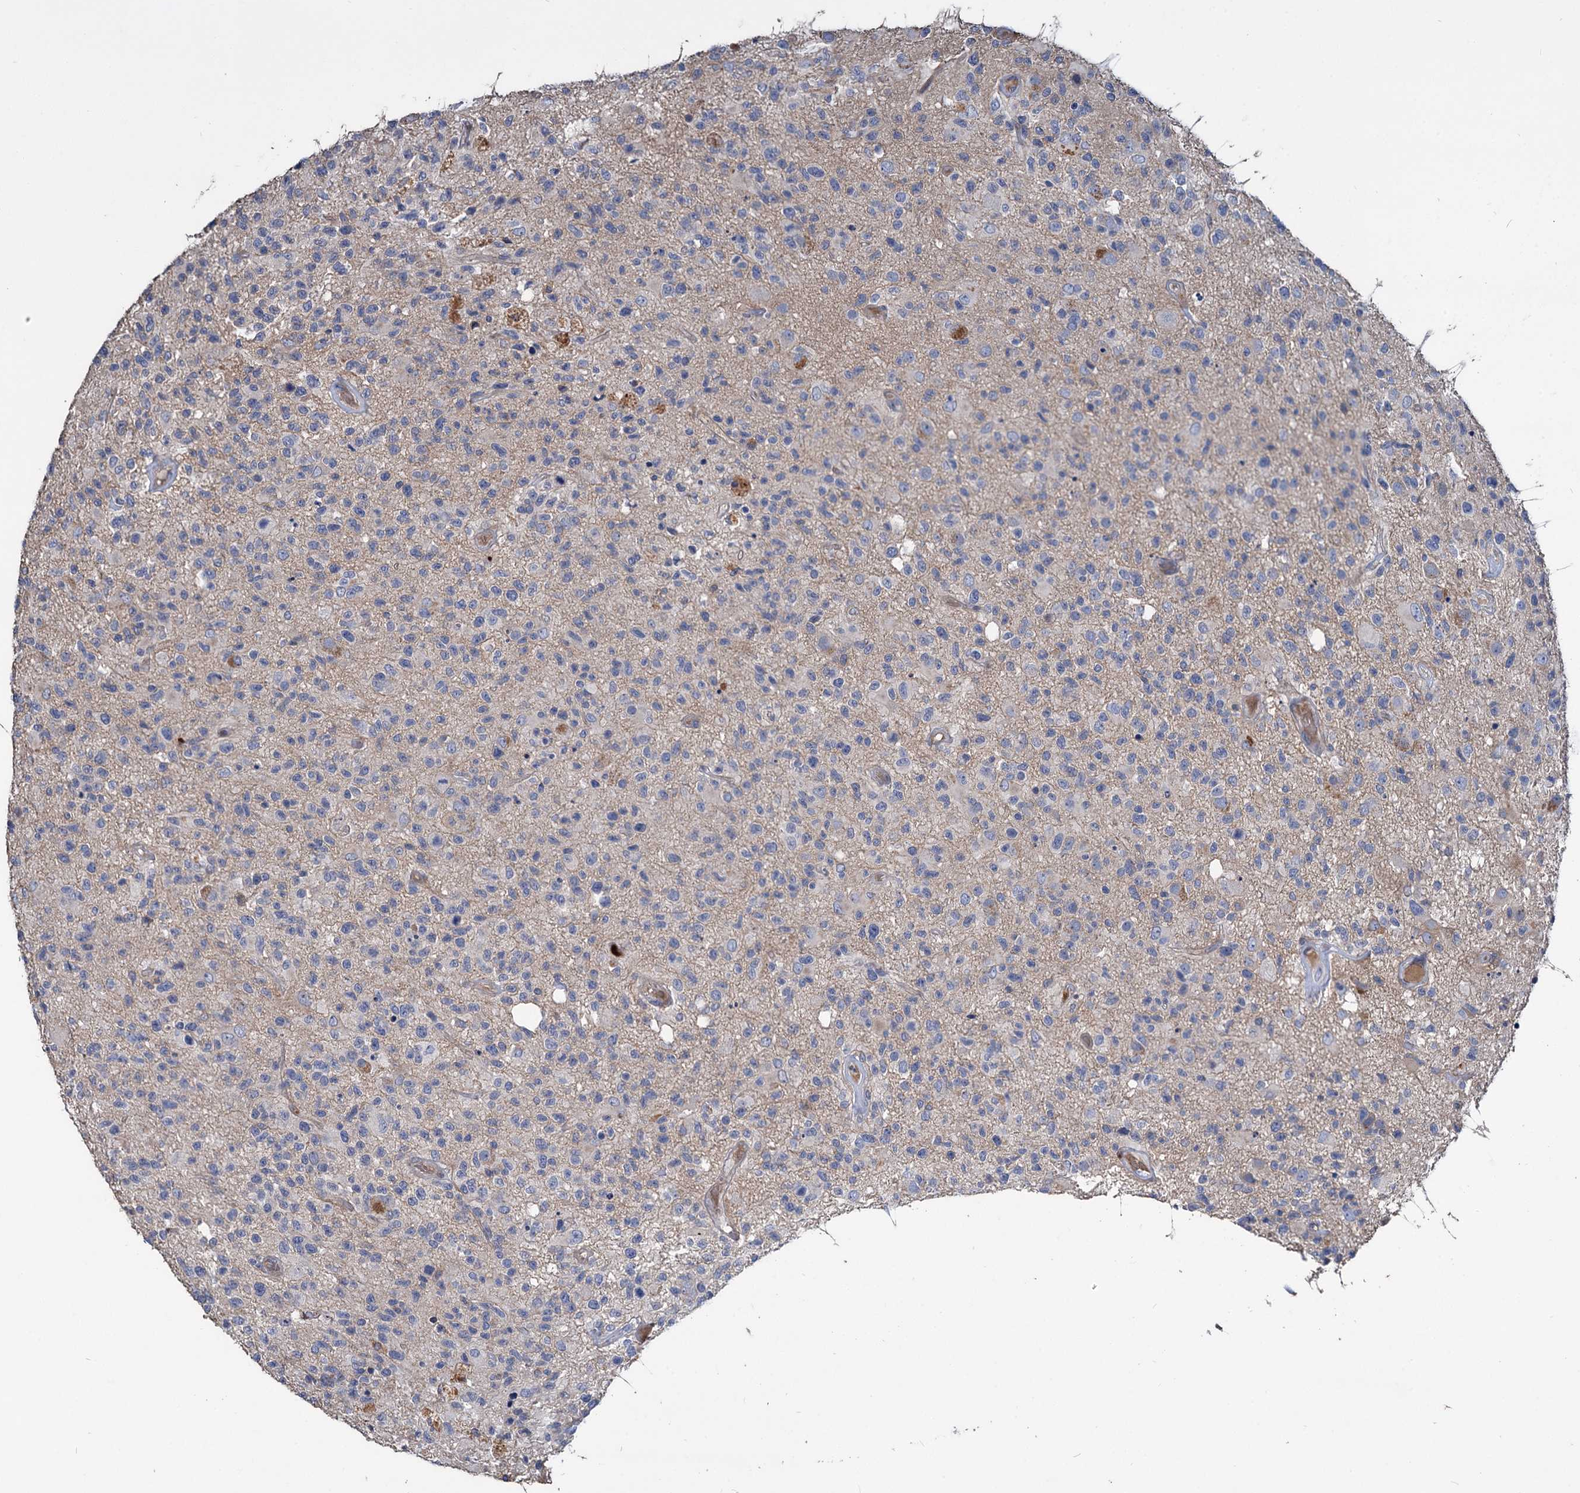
{"staining": {"intensity": "negative", "quantity": "none", "location": "none"}, "tissue": "glioma", "cell_type": "Tumor cells", "image_type": "cancer", "snomed": [{"axis": "morphology", "description": "Glioma, malignant, High grade"}, {"axis": "morphology", "description": "Glioblastoma, NOS"}, {"axis": "topography", "description": "Brain"}], "caption": "Glioblastoma stained for a protein using immunohistochemistry (IHC) shows no positivity tumor cells.", "gene": "URAD", "patient": {"sex": "male", "age": 60}}